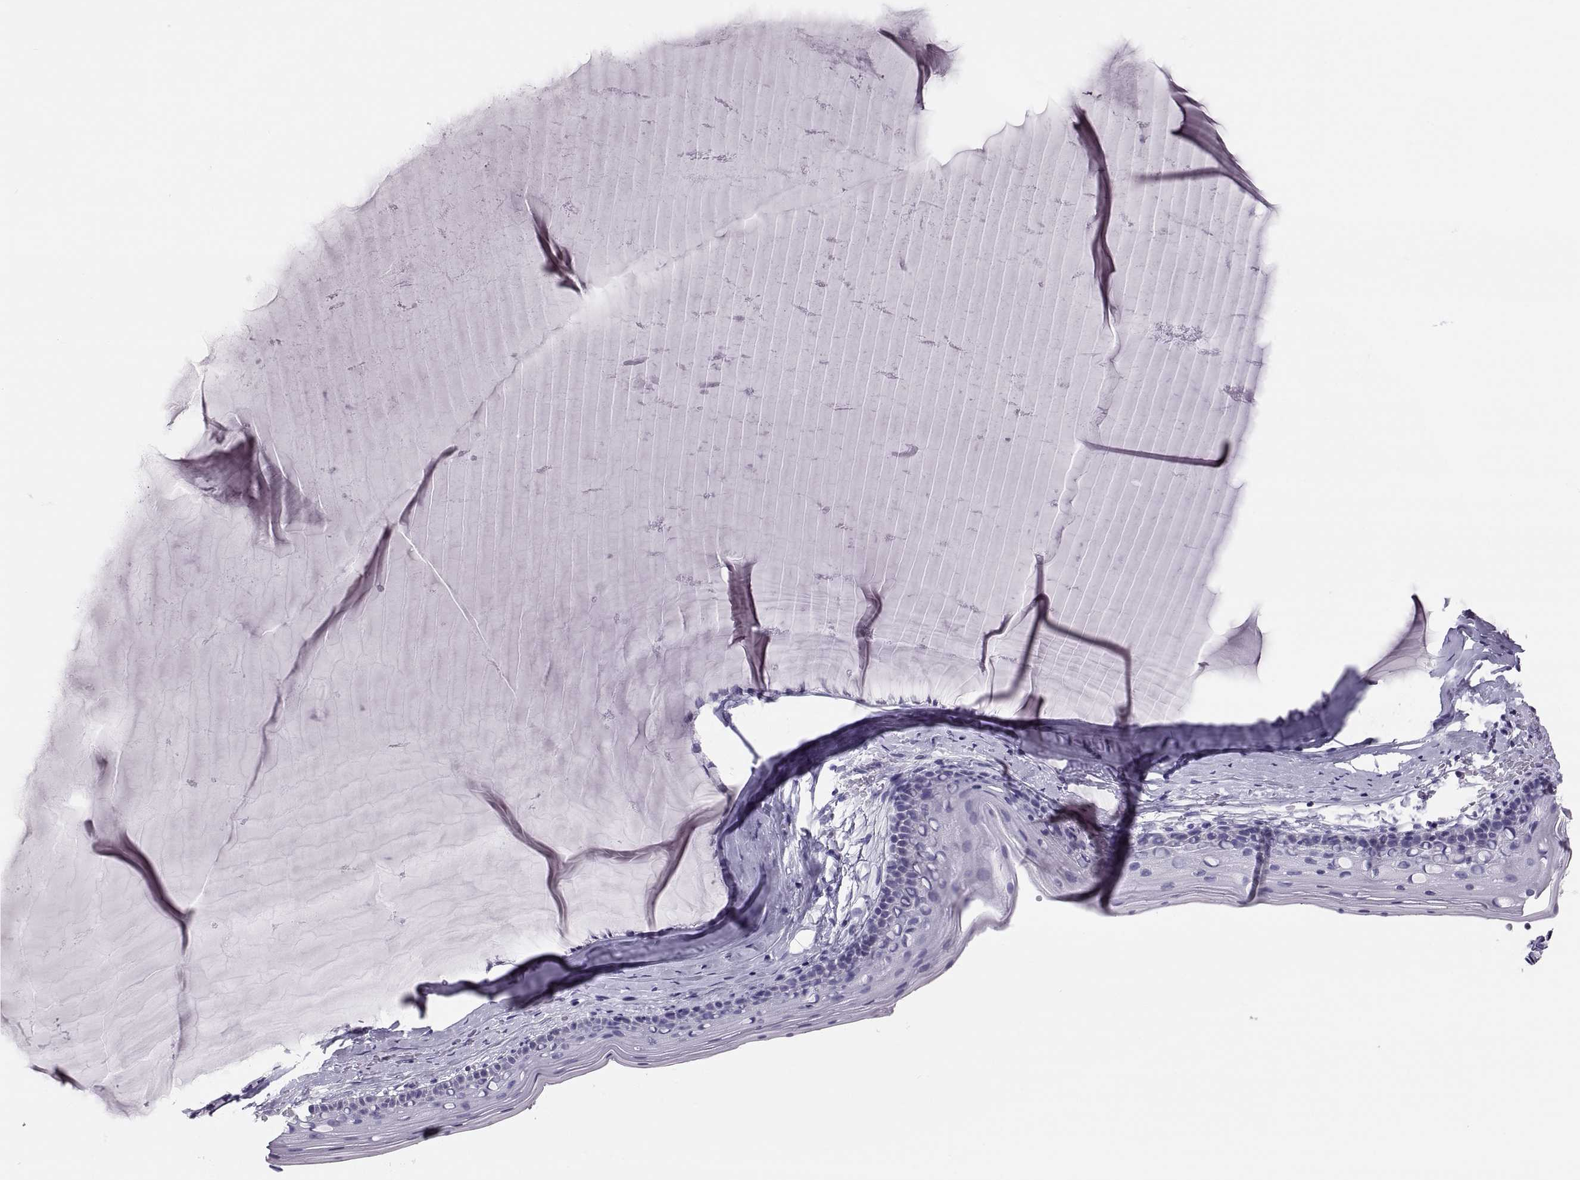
{"staining": {"intensity": "negative", "quantity": "none", "location": "none"}, "tissue": "cervix", "cell_type": "Glandular cells", "image_type": "normal", "snomed": [{"axis": "morphology", "description": "Normal tissue, NOS"}, {"axis": "topography", "description": "Cervix"}], "caption": "An immunohistochemistry (IHC) photomicrograph of unremarkable cervix is shown. There is no staining in glandular cells of cervix. (Immunohistochemistry, brightfield microscopy, high magnification).", "gene": "PAX2", "patient": {"sex": "female", "age": 40}}